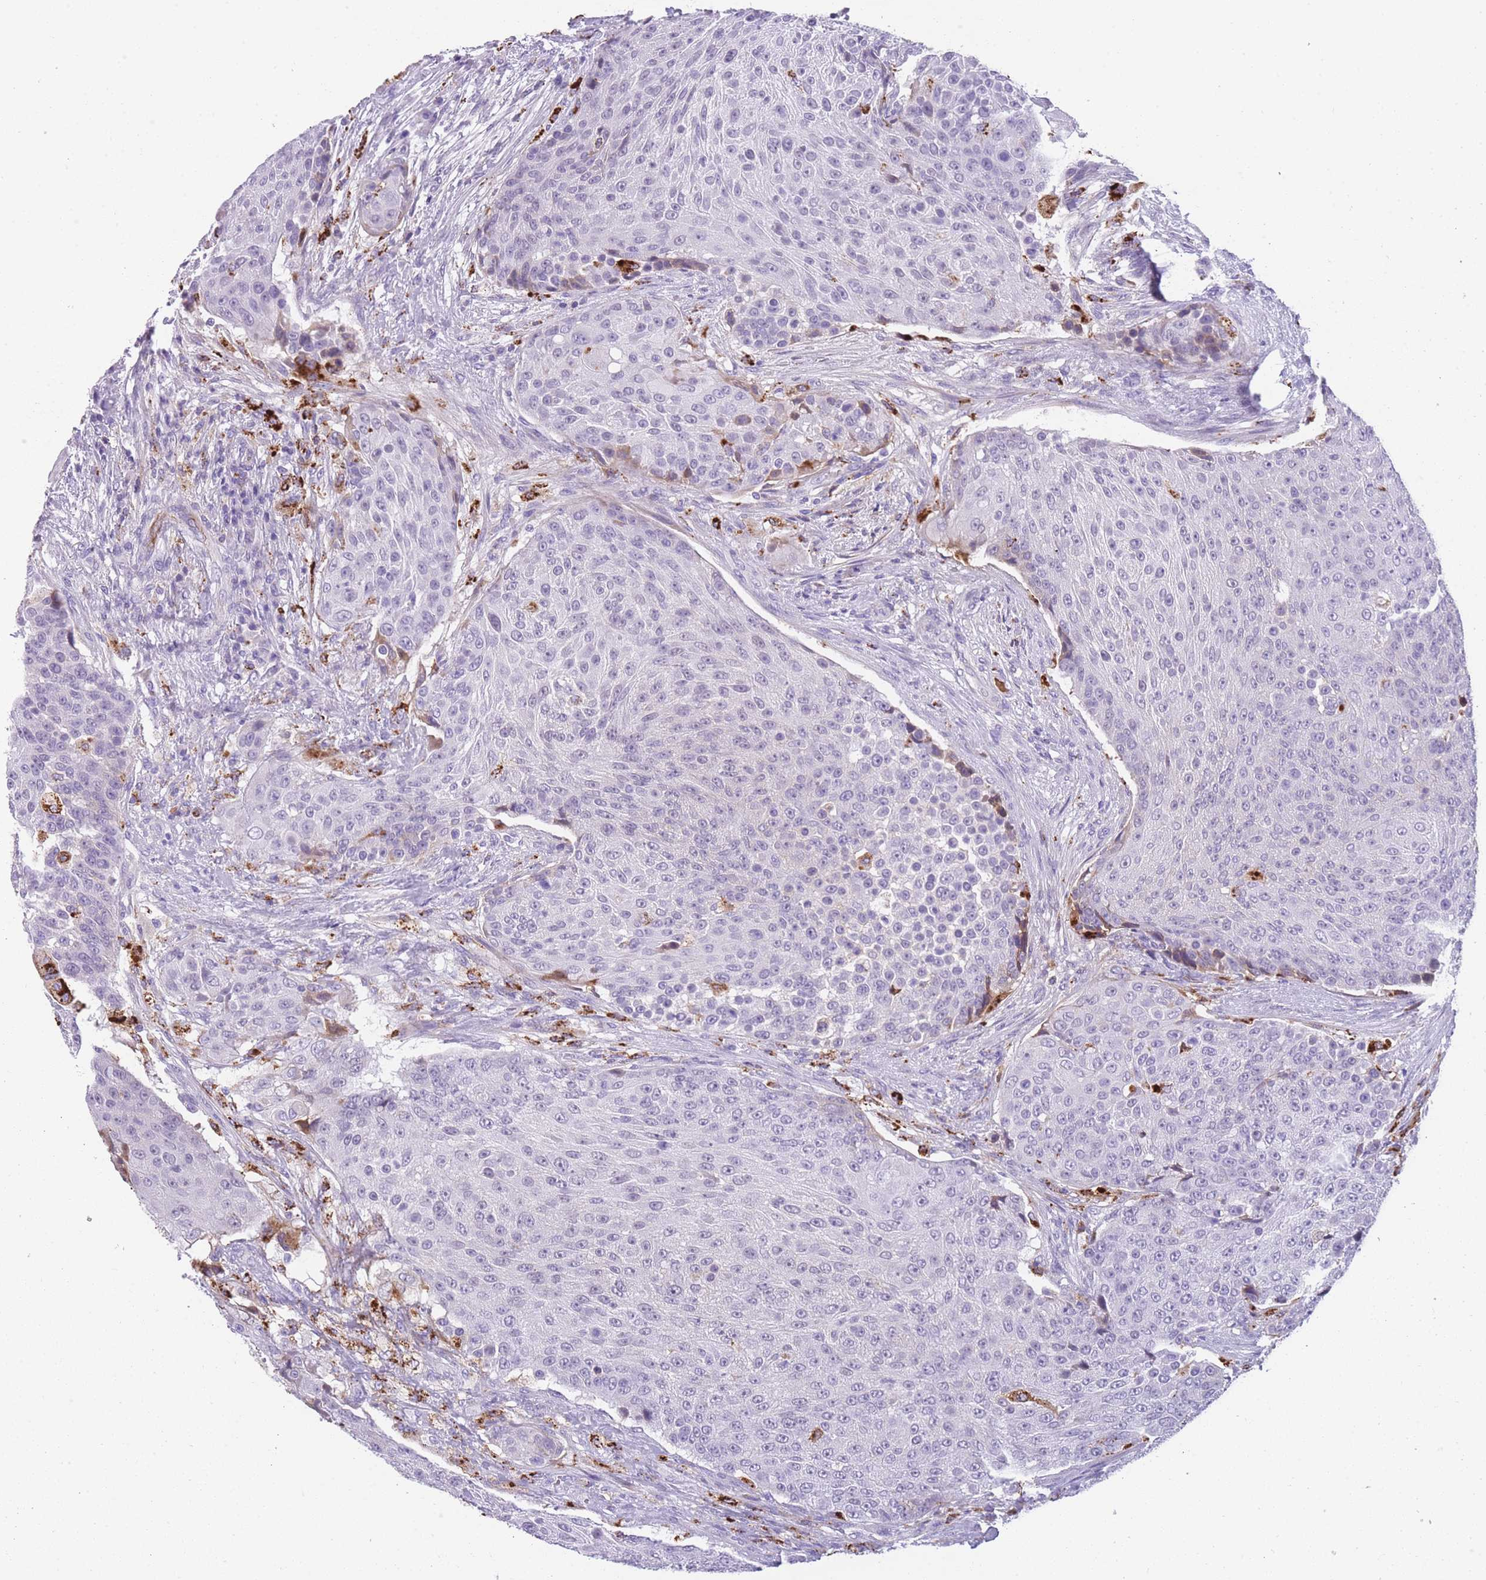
{"staining": {"intensity": "negative", "quantity": "none", "location": "none"}, "tissue": "urothelial cancer", "cell_type": "Tumor cells", "image_type": "cancer", "snomed": [{"axis": "morphology", "description": "Urothelial carcinoma, High grade"}, {"axis": "topography", "description": "Urinary bladder"}], "caption": "This is an immunohistochemistry (IHC) photomicrograph of urothelial cancer. There is no staining in tumor cells.", "gene": "GNAT1", "patient": {"sex": "female", "age": 63}}